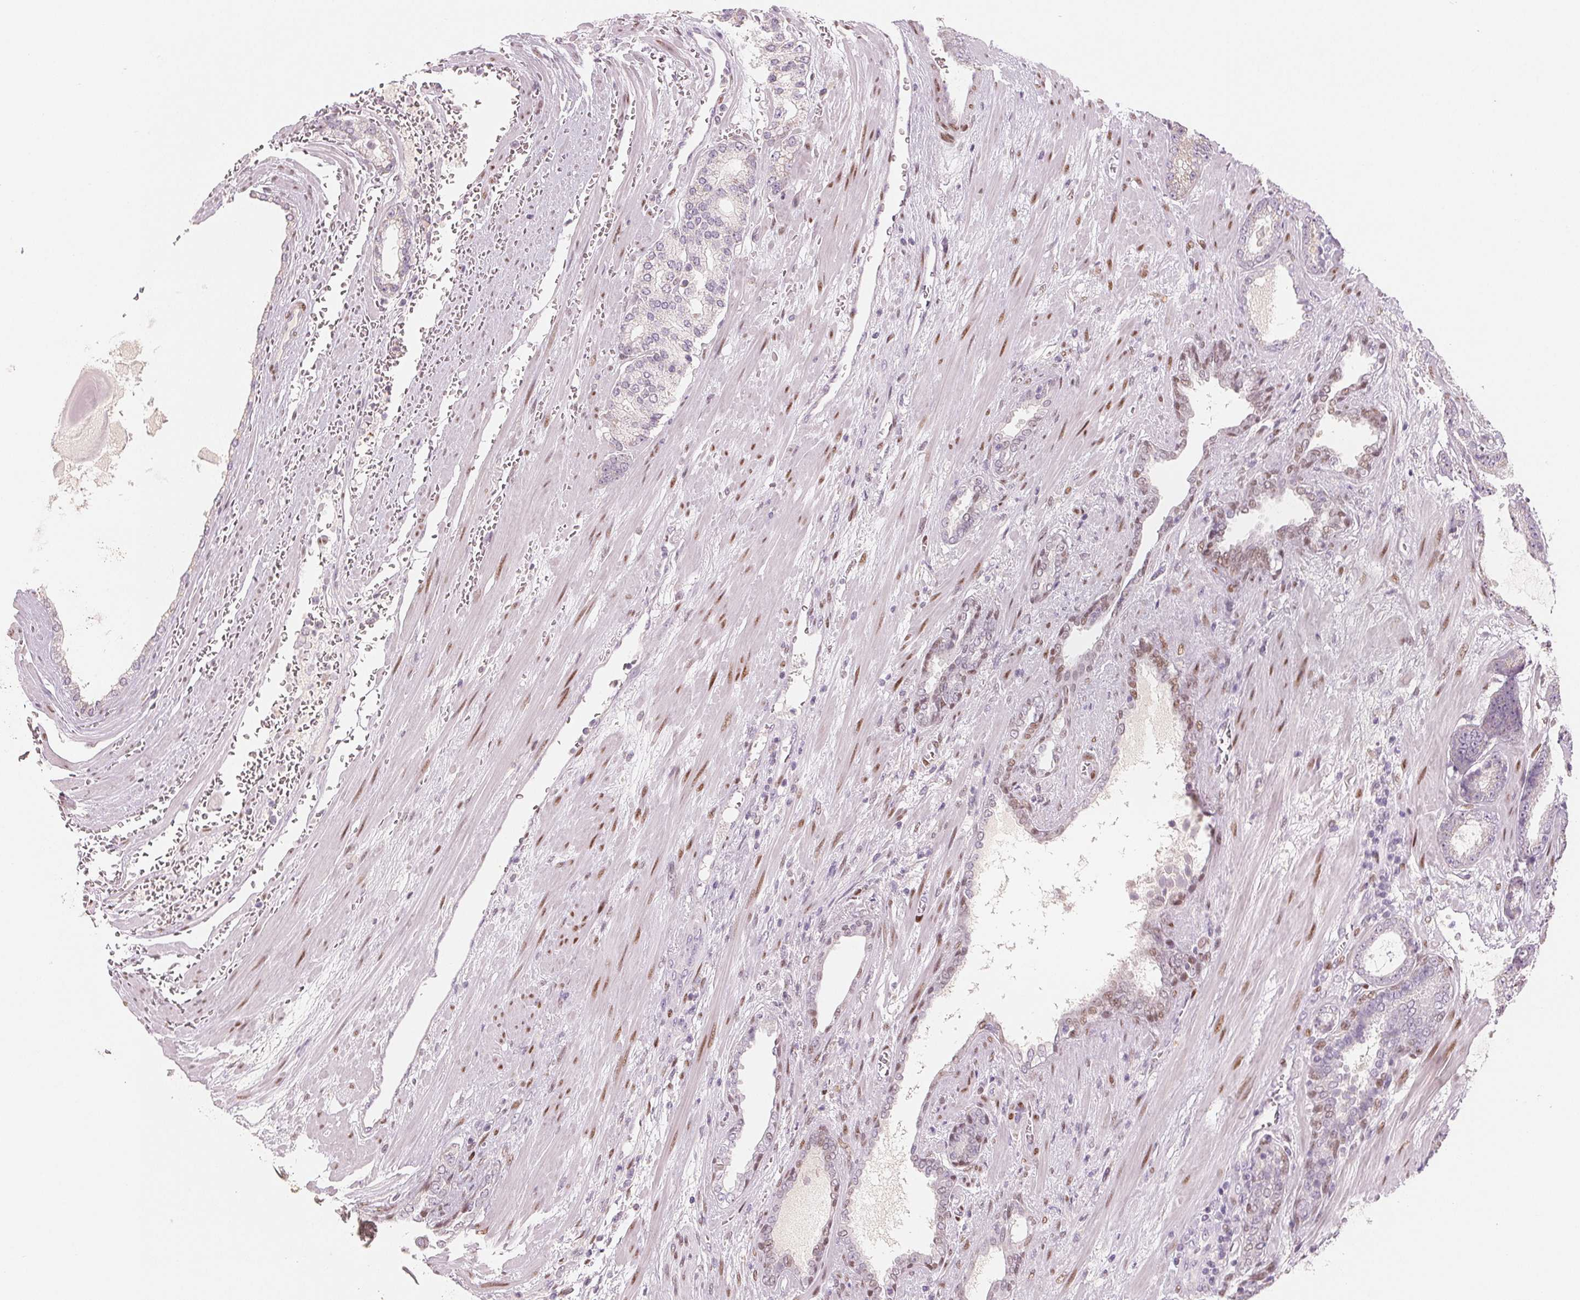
{"staining": {"intensity": "negative", "quantity": "none", "location": "none"}, "tissue": "prostate cancer", "cell_type": "Tumor cells", "image_type": "cancer", "snomed": [{"axis": "morphology", "description": "Adenocarcinoma, High grade"}, {"axis": "topography", "description": "Prostate"}], "caption": "Immunohistochemical staining of prostate adenocarcinoma (high-grade) demonstrates no significant positivity in tumor cells. (Brightfield microscopy of DAB immunohistochemistry (IHC) at high magnification).", "gene": "SMARCD3", "patient": {"sex": "male", "age": 64}}